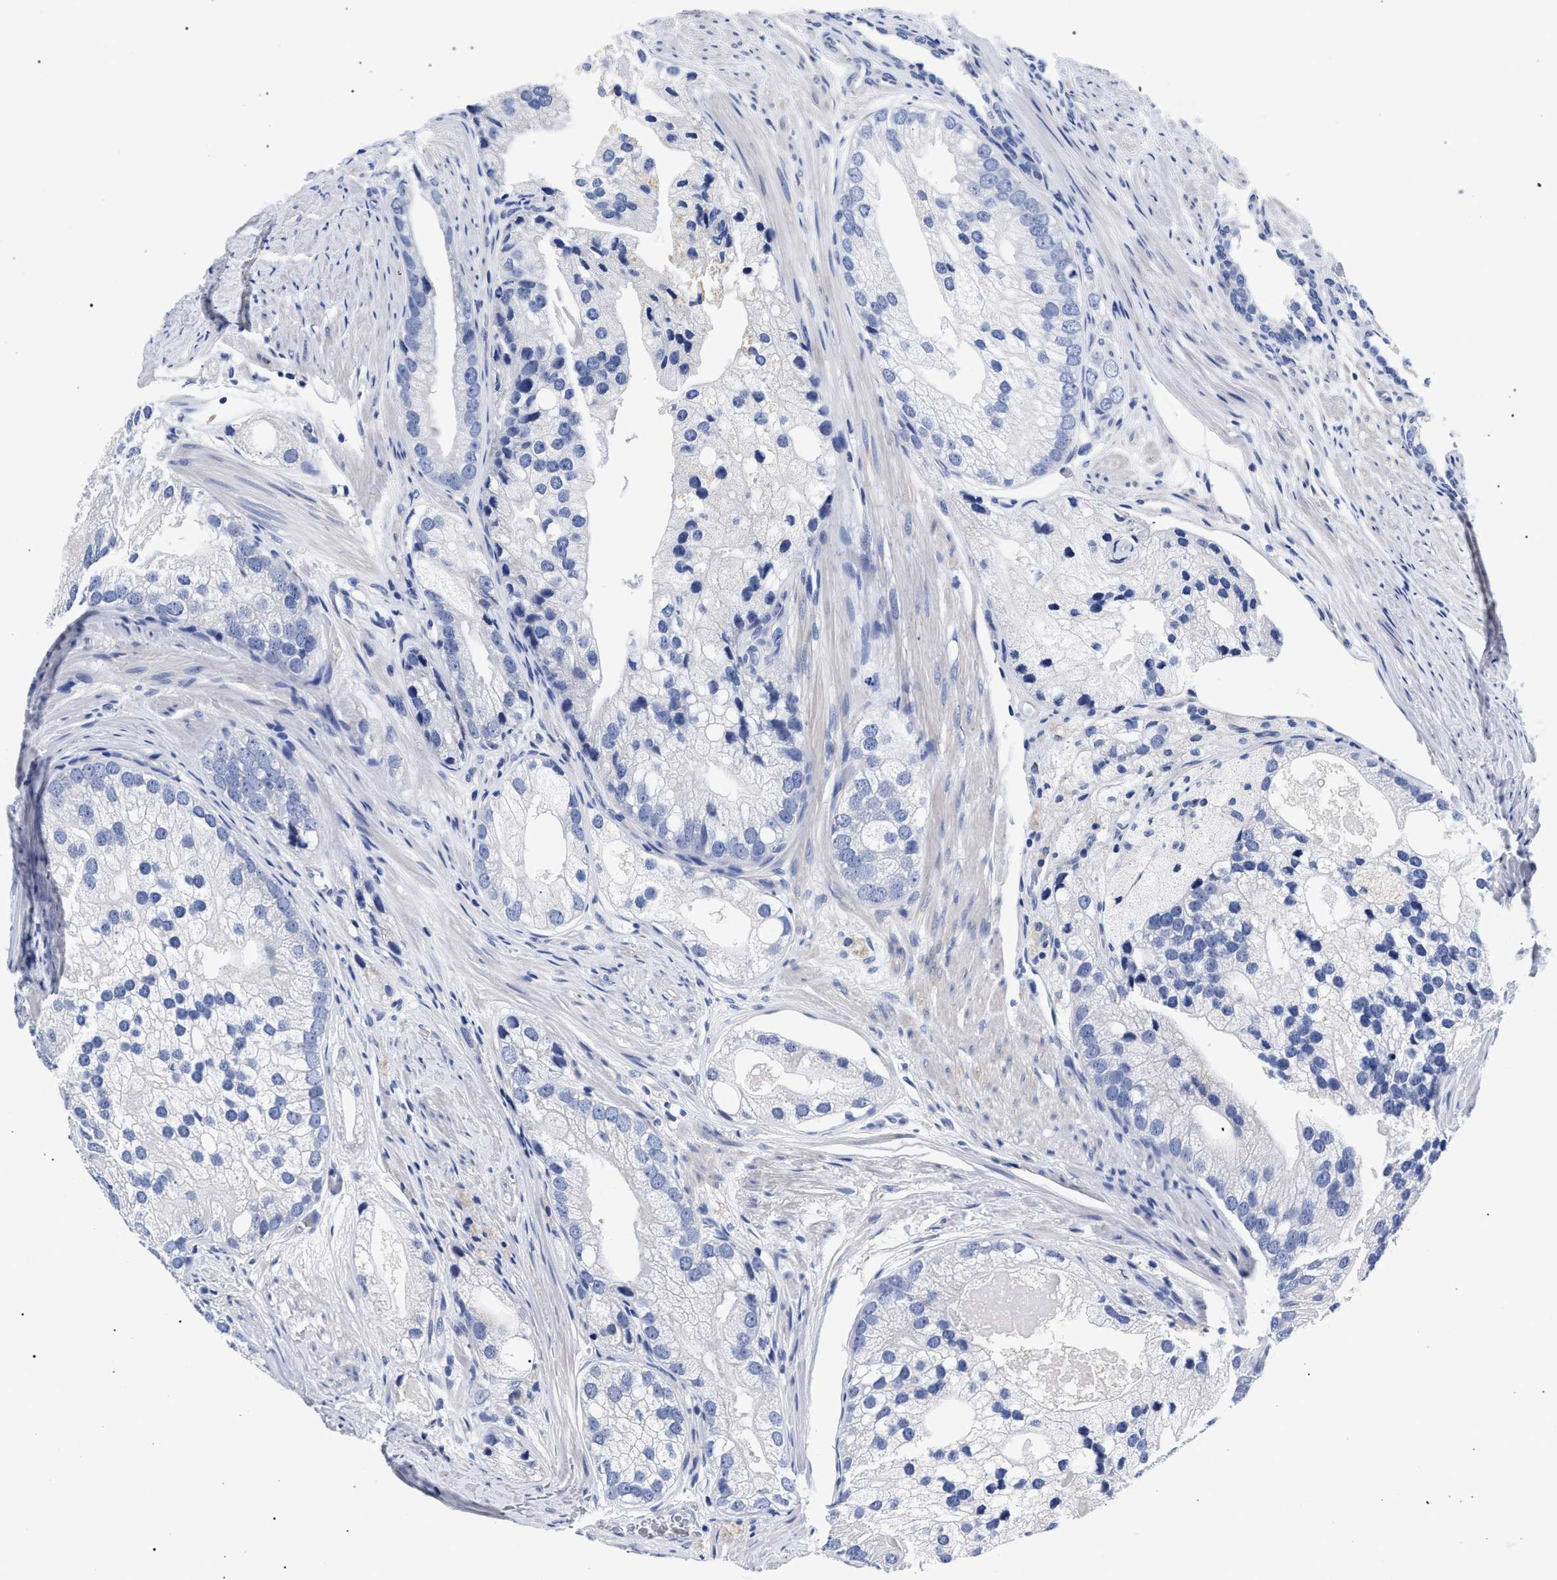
{"staining": {"intensity": "negative", "quantity": "none", "location": "none"}, "tissue": "prostate cancer", "cell_type": "Tumor cells", "image_type": "cancer", "snomed": [{"axis": "morphology", "description": "Adenocarcinoma, Low grade"}, {"axis": "topography", "description": "Prostate"}], "caption": "A high-resolution histopathology image shows IHC staining of prostate cancer, which shows no significant expression in tumor cells. The staining was performed using DAB (3,3'-diaminobenzidine) to visualize the protein expression in brown, while the nuclei were stained in blue with hematoxylin (Magnification: 20x).", "gene": "AKAP4", "patient": {"sex": "male", "age": 69}}